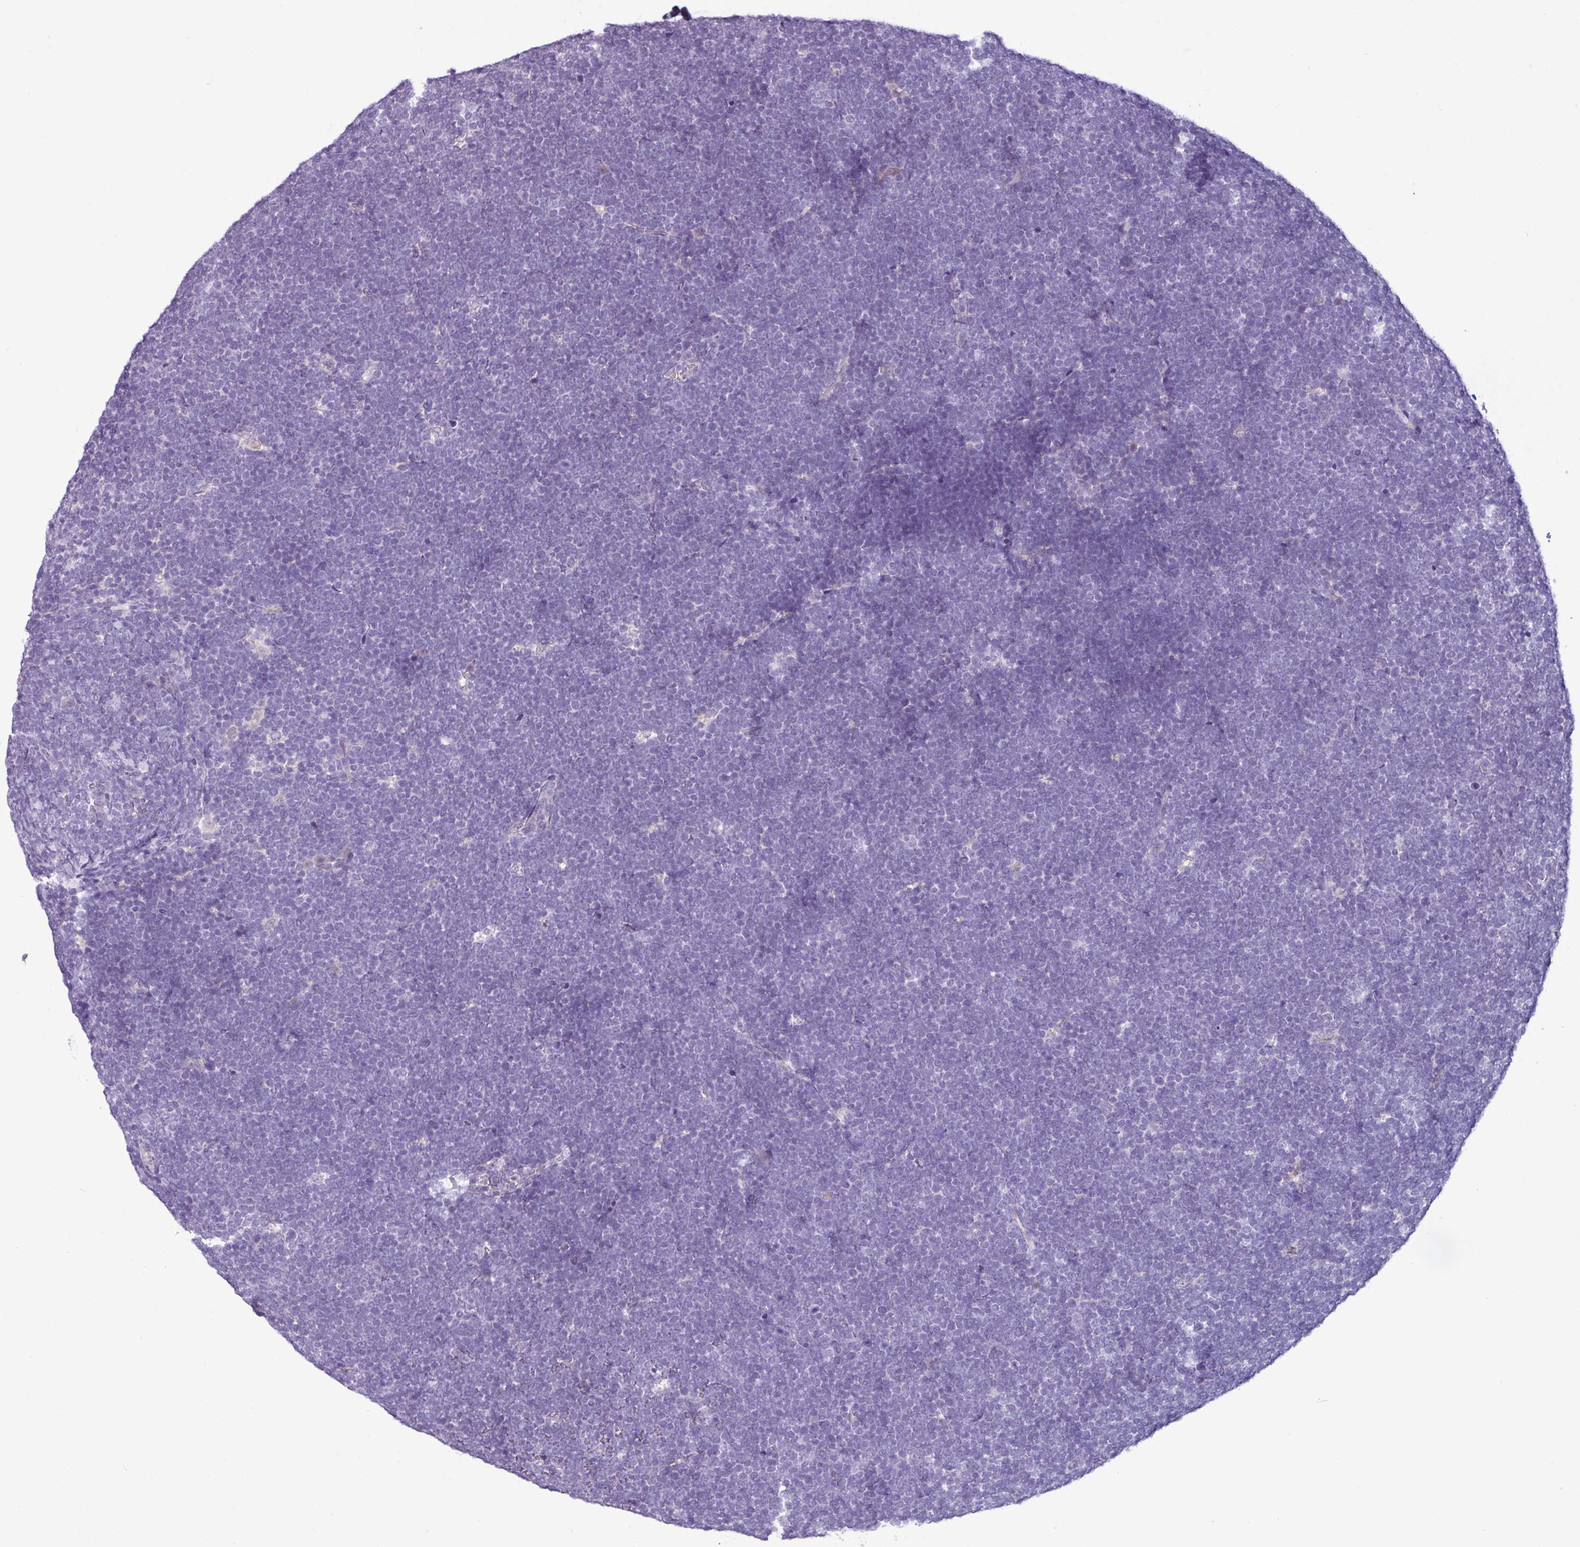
{"staining": {"intensity": "negative", "quantity": "none", "location": "none"}, "tissue": "lymphoma", "cell_type": "Tumor cells", "image_type": "cancer", "snomed": [{"axis": "morphology", "description": "Malignant lymphoma, non-Hodgkin's type, High grade"}, {"axis": "topography", "description": "Lymph node"}], "caption": "A high-resolution image shows immunohistochemistry (IHC) staining of lymphoma, which demonstrates no significant positivity in tumor cells. (Stains: DAB (3,3'-diaminobenzidine) IHC with hematoxylin counter stain, Microscopy: brightfield microscopy at high magnification).", "gene": "TOR1AIP2", "patient": {"sex": "male", "age": 13}}